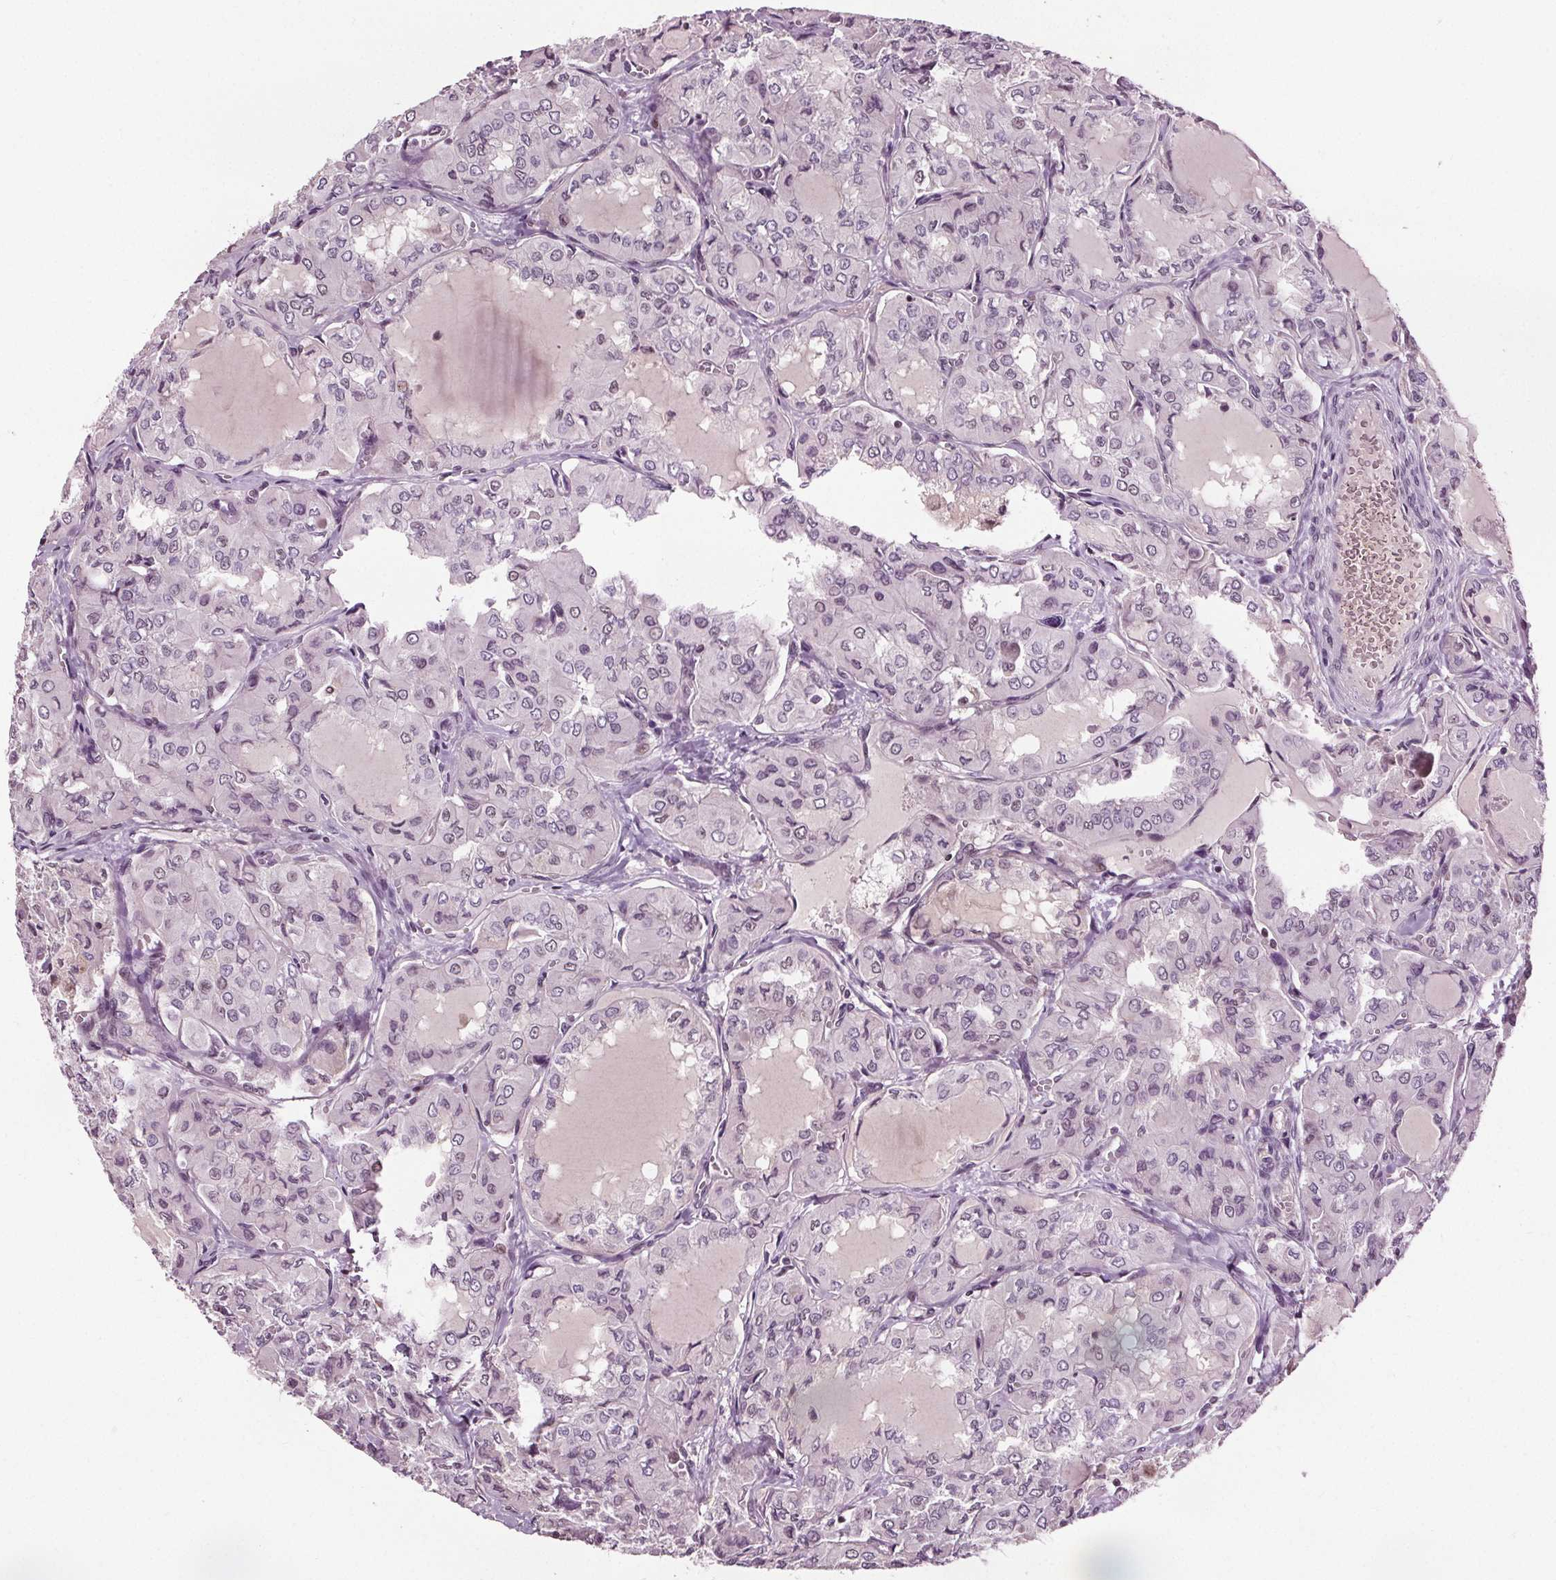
{"staining": {"intensity": "negative", "quantity": "none", "location": "none"}, "tissue": "thyroid cancer", "cell_type": "Tumor cells", "image_type": "cancer", "snomed": [{"axis": "morphology", "description": "Papillary adenocarcinoma, NOS"}, {"axis": "topography", "description": "Thyroid gland"}], "caption": "Immunohistochemistry histopathology image of neoplastic tissue: human papillary adenocarcinoma (thyroid) stained with DAB reveals no significant protein staining in tumor cells.", "gene": "DDX11", "patient": {"sex": "male", "age": 20}}